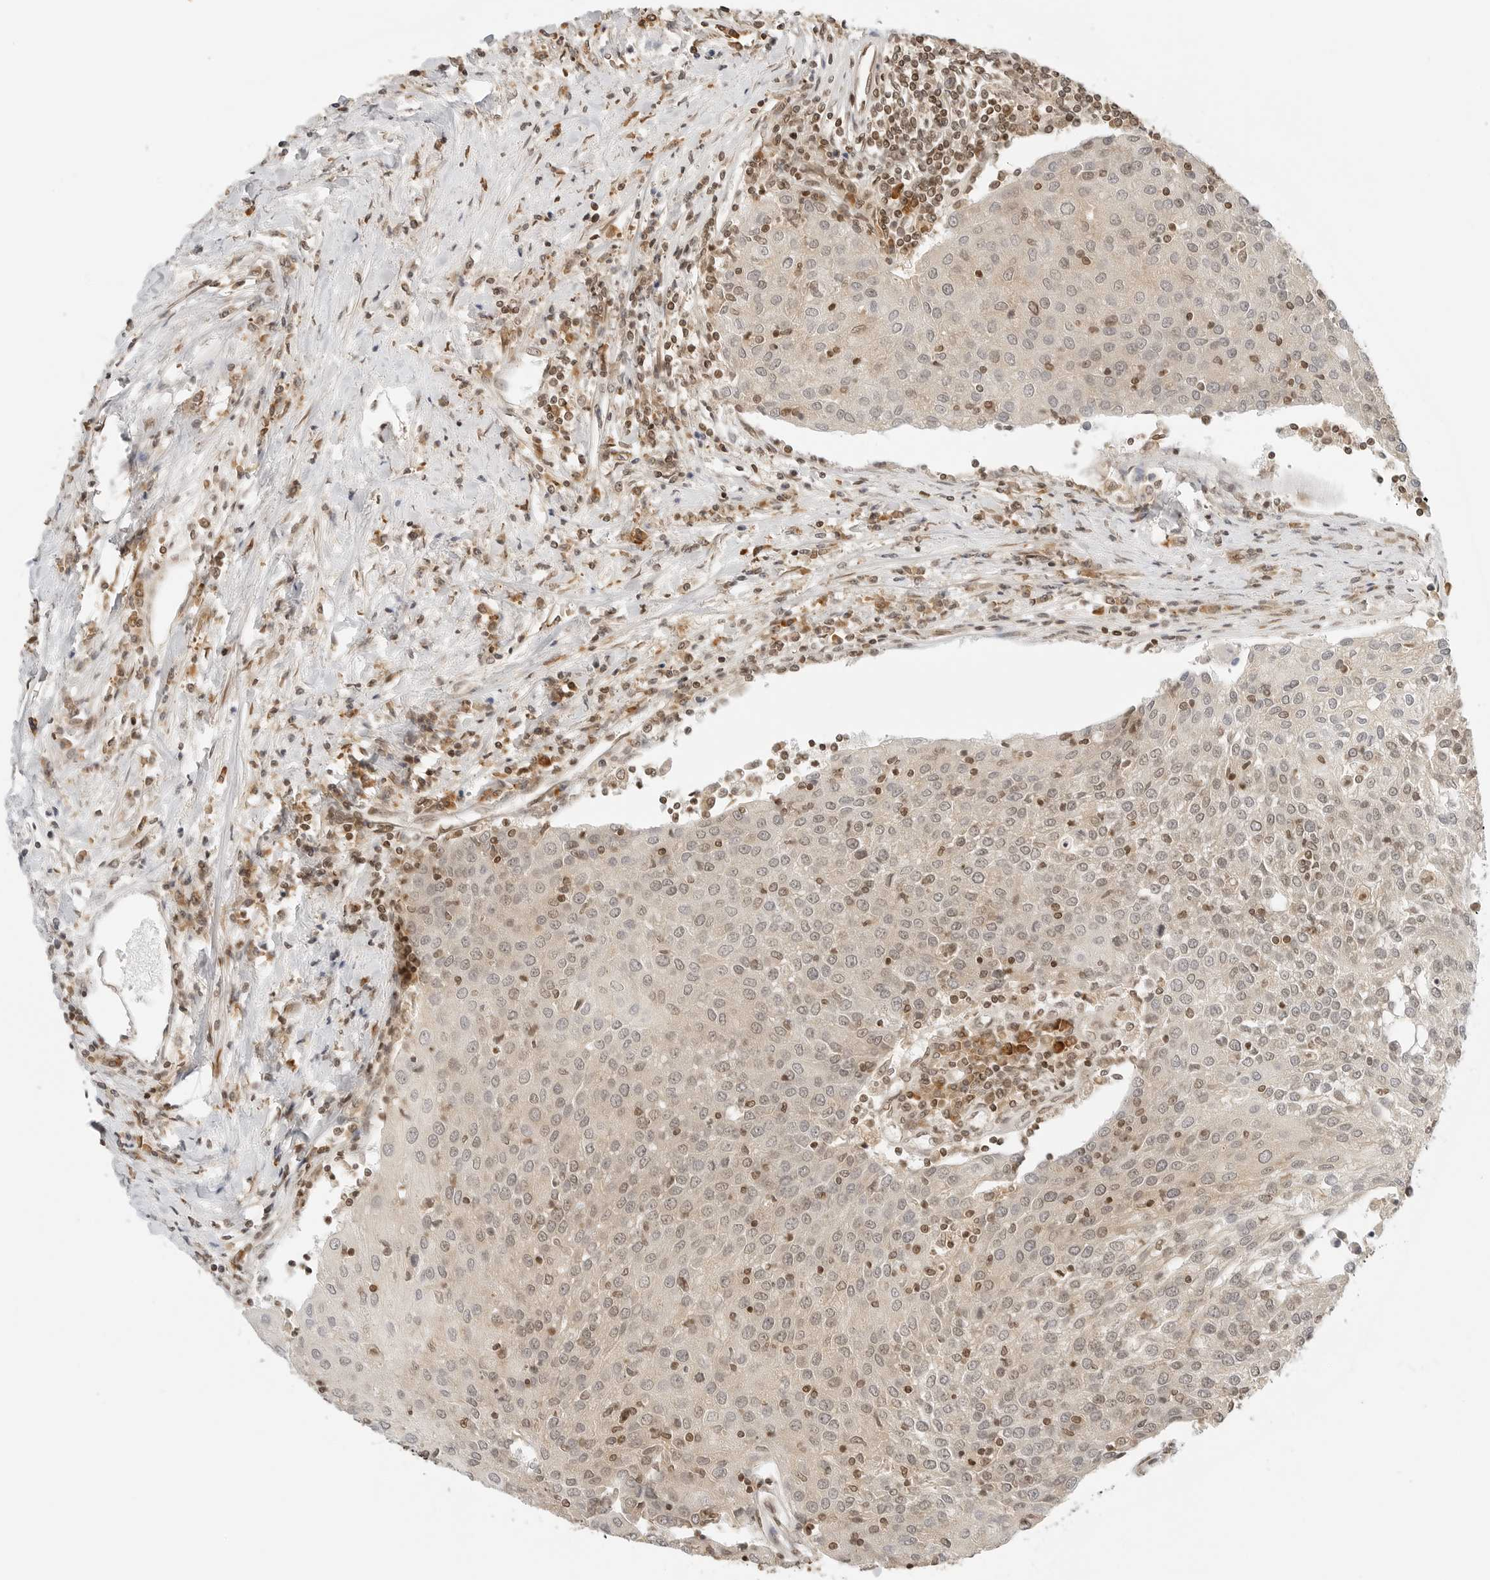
{"staining": {"intensity": "weak", "quantity": "<25%", "location": "nuclear"}, "tissue": "urothelial cancer", "cell_type": "Tumor cells", "image_type": "cancer", "snomed": [{"axis": "morphology", "description": "Urothelial carcinoma, High grade"}, {"axis": "topography", "description": "Urinary bladder"}], "caption": "A micrograph of human urothelial carcinoma (high-grade) is negative for staining in tumor cells.", "gene": "POLH", "patient": {"sex": "female", "age": 85}}